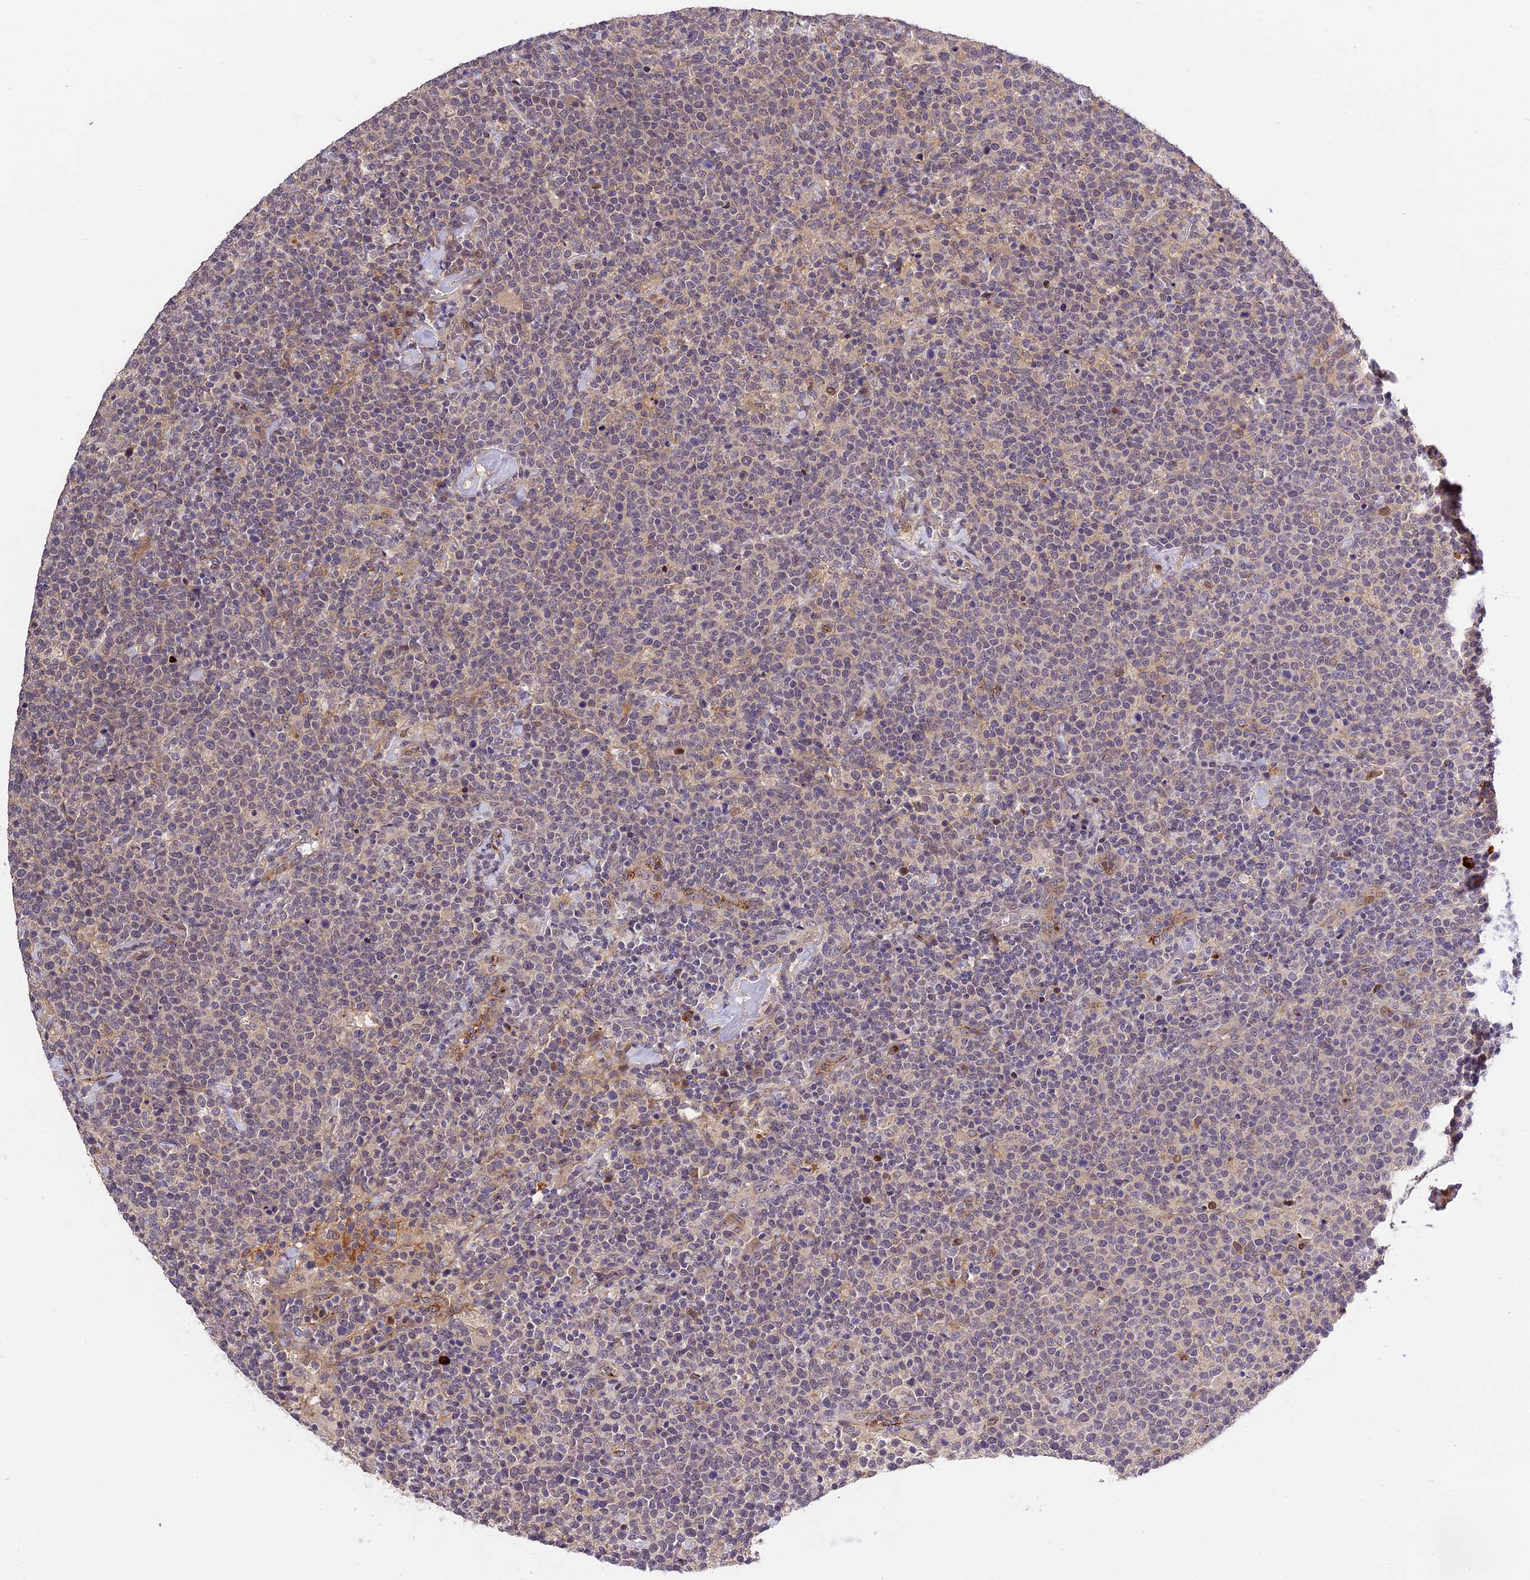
{"staining": {"intensity": "weak", "quantity": "<25%", "location": "cytoplasmic/membranous,nuclear"}, "tissue": "lymphoma", "cell_type": "Tumor cells", "image_type": "cancer", "snomed": [{"axis": "morphology", "description": "Malignant lymphoma, non-Hodgkin's type, High grade"}, {"axis": "topography", "description": "Lymph node"}], "caption": "The histopathology image displays no significant staining in tumor cells of lymphoma.", "gene": "MFSD2A", "patient": {"sex": "male", "age": 61}}